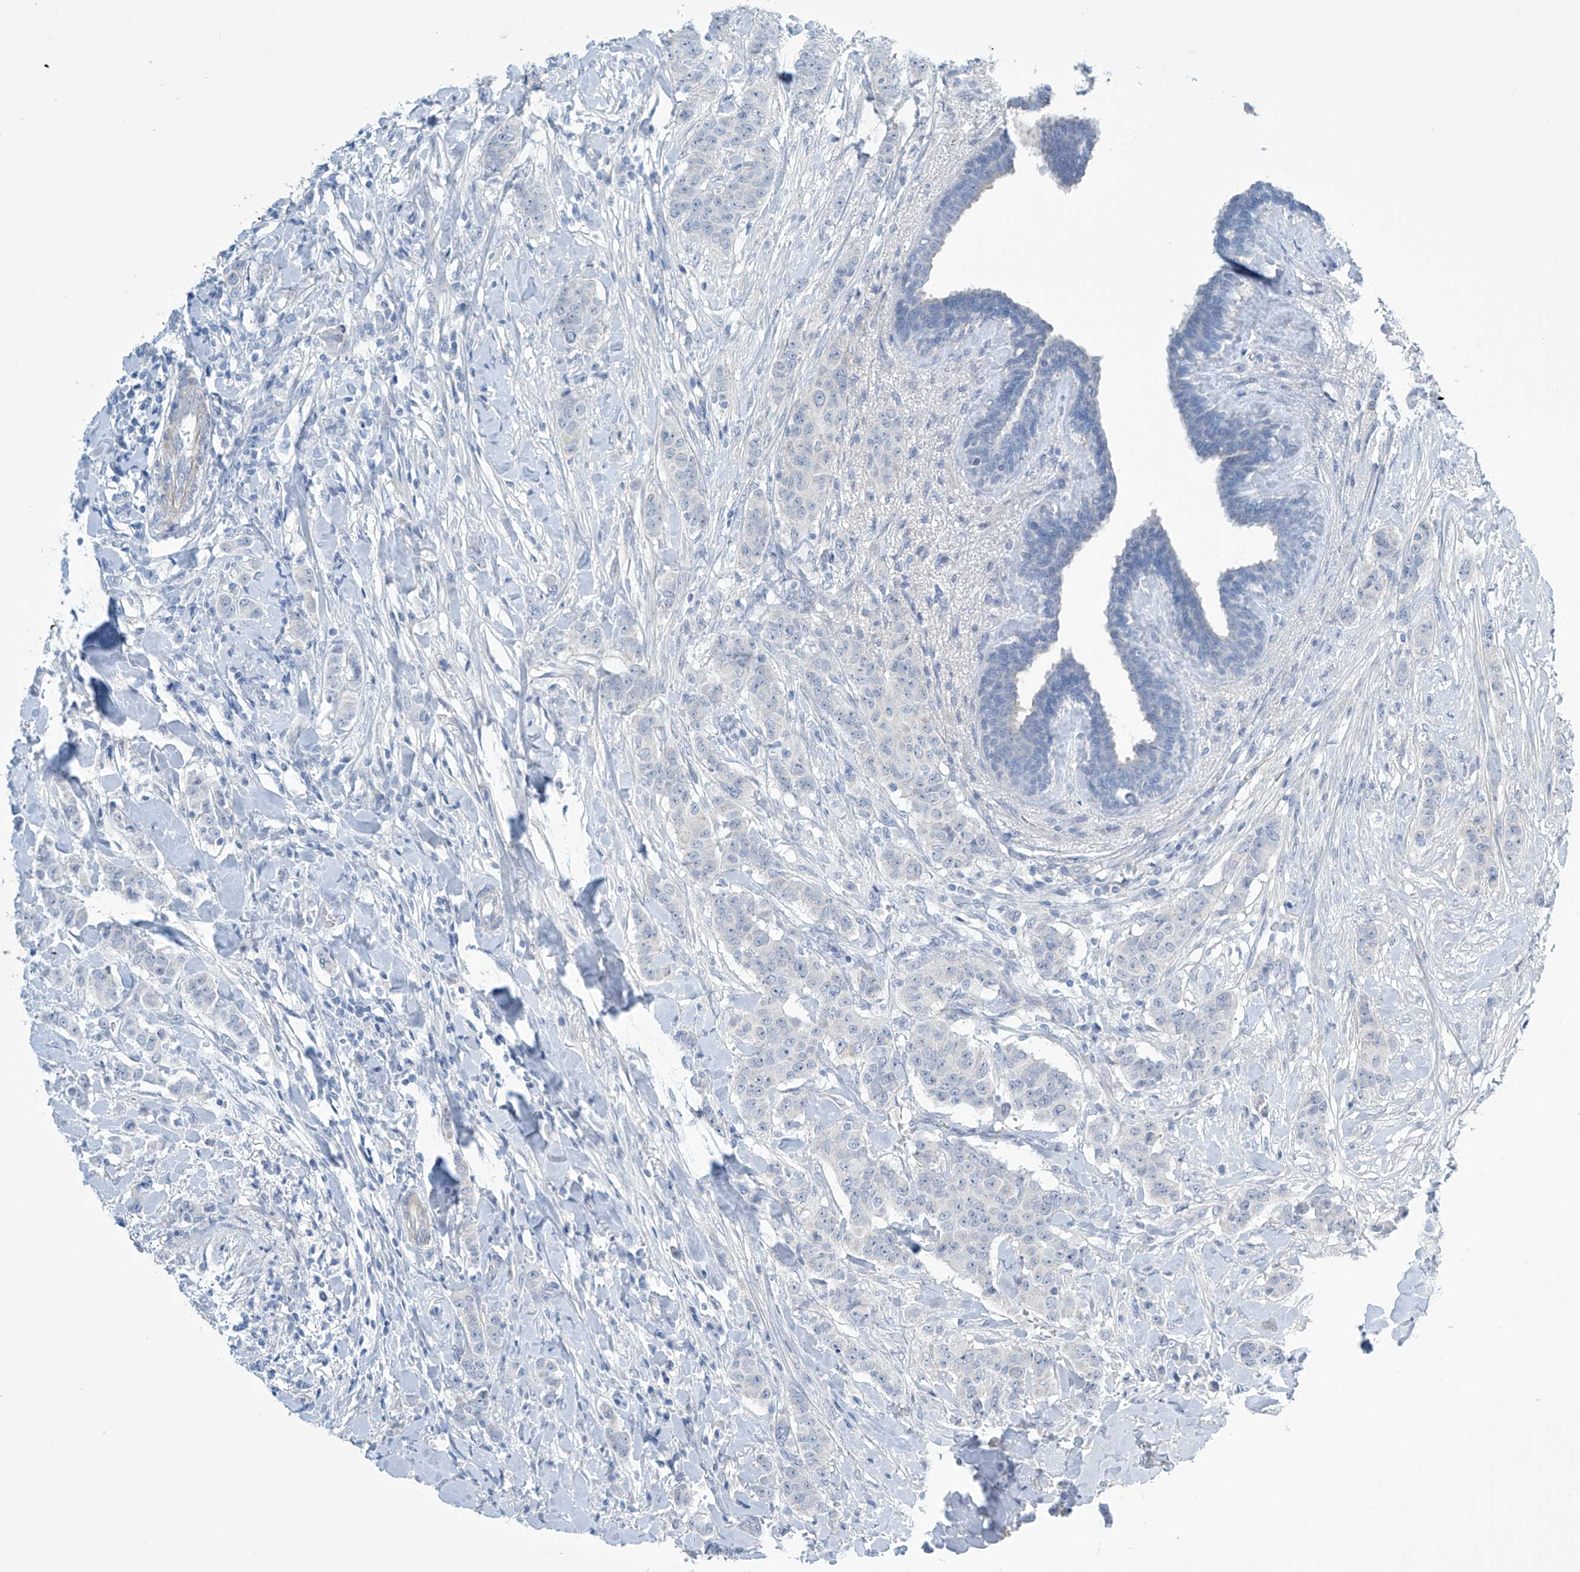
{"staining": {"intensity": "negative", "quantity": "none", "location": "none"}, "tissue": "breast cancer", "cell_type": "Tumor cells", "image_type": "cancer", "snomed": [{"axis": "morphology", "description": "Duct carcinoma"}, {"axis": "topography", "description": "Breast"}], "caption": "There is no significant staining in tumor cells of breast cancer.", "gene": "SLC35A5", "patient": {"sex": "female", "age": 40}}